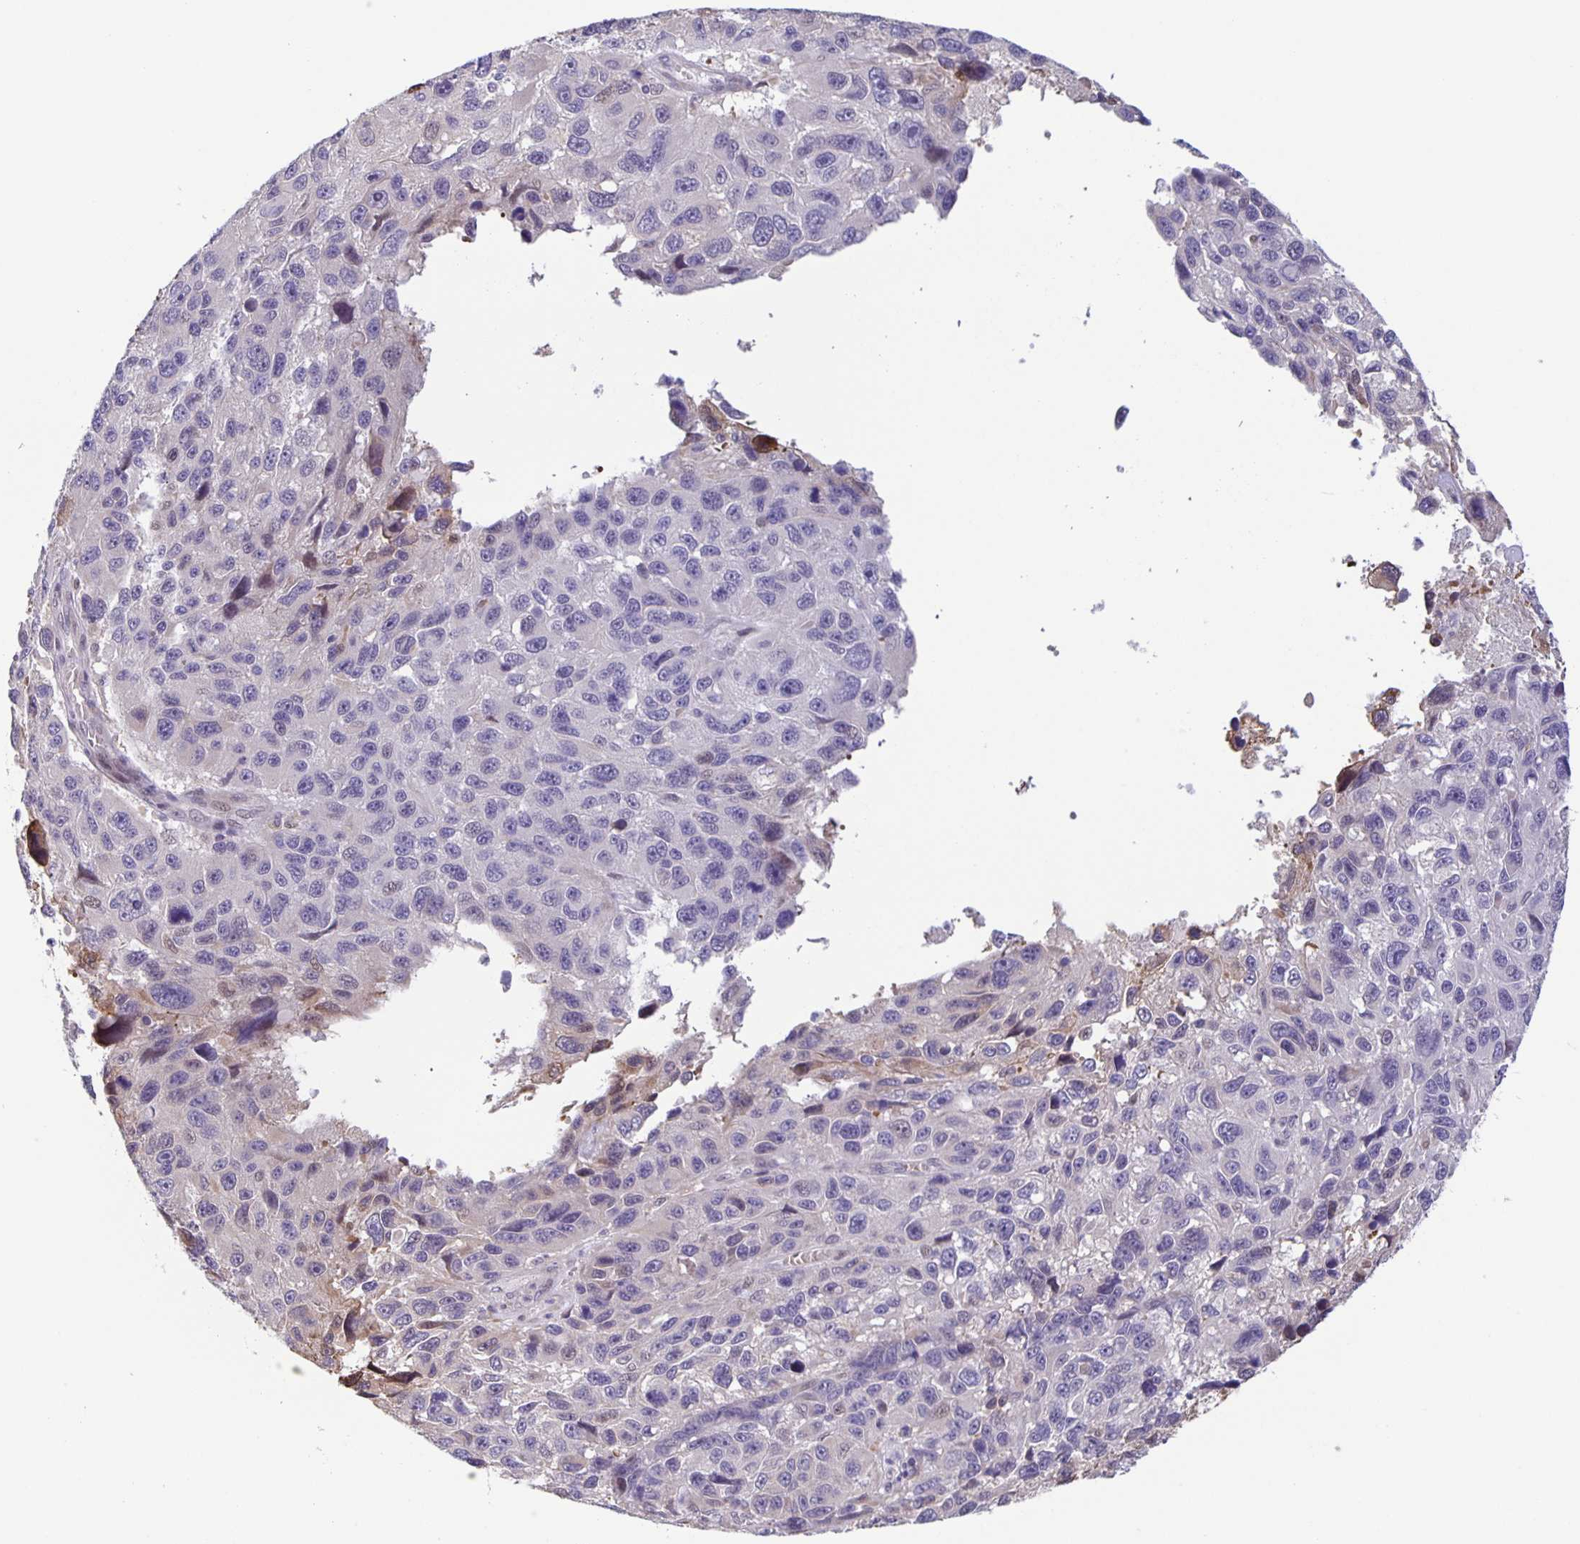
{"staining": {"intensity": "weak", "quantity": "<25%", "location": "cytoplasmic/membranous"}, "tissue": "melanoma", "cell_type": "Tumor cells", "image_type": "cancer", "snomed": [{"axis": "morphology", "description": "Malignant melanoma, NOS"}, {"axis": "topography", "description": "Skin"}], "caption": "Image shows no protein expression in tumor cells of malignant melanoma tissue. (Brightfield microscopy of DAB IHC at high magnification).", "gene": "MAPK12", "patient": {"sex": "male", "age": 53}}